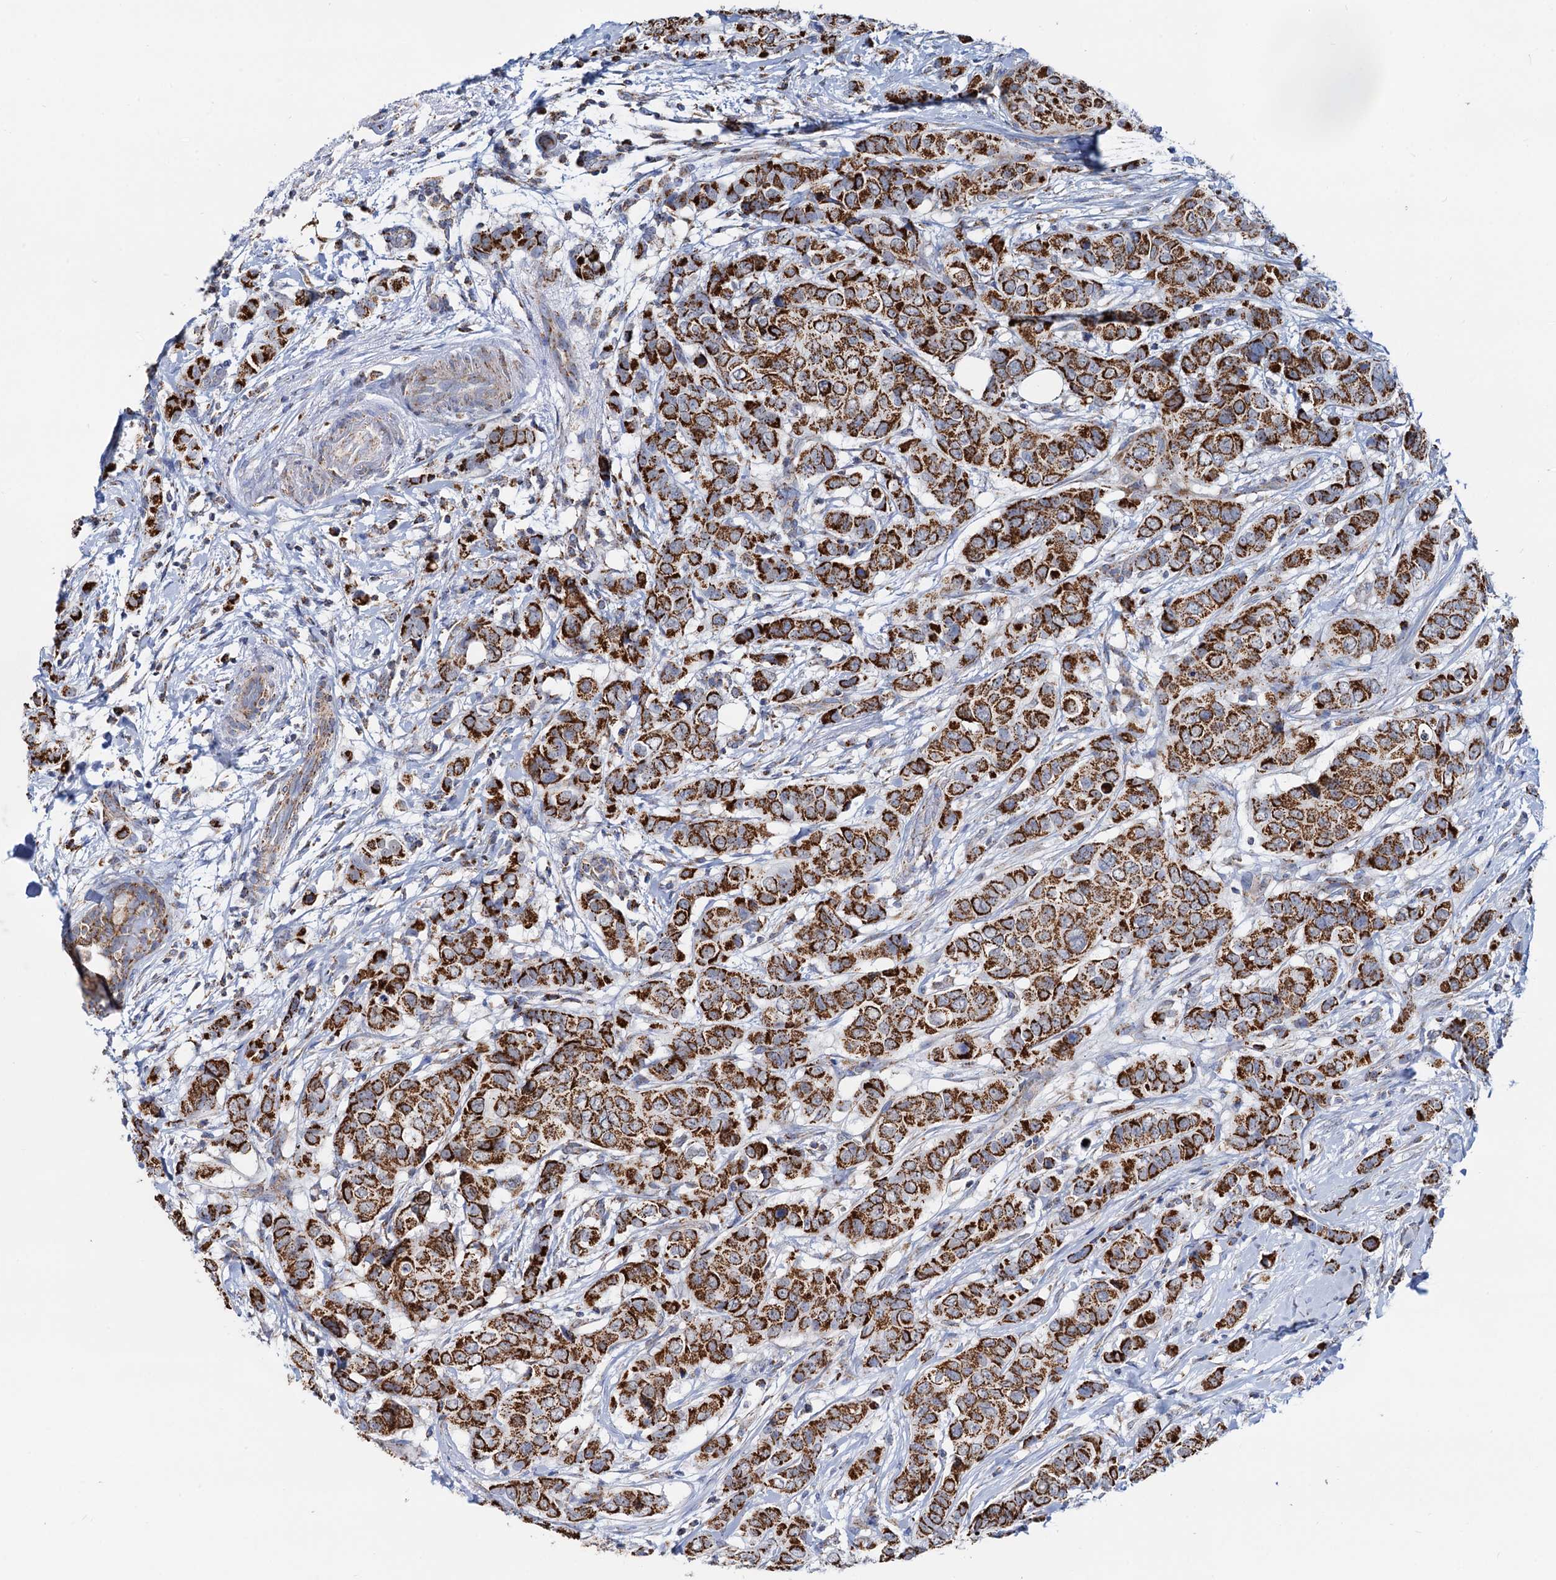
{"staining": {"intensity": "strong", "quantity": ">75%", "location": "cytoplasmic/membranous"}, "tissue": "breast cancer", "cell_type": "Tumor cells", "image_type": "cancer", "snomed": [{"axis": "morphology", "description": "Lobular carcinoma"}, {"axis": "topography", "description": "Breast"}], "caption": "DAB immunohistochemical staining of breast lobular carcinoma shows strong cytoplasmic/membranous protein positivity in approximately >75% of tumor cells. (Brightfield microscopy of DAB IHC at high magnification).", "gene": "C2CD3", "patient": {"sex": "female", "age": 51}}